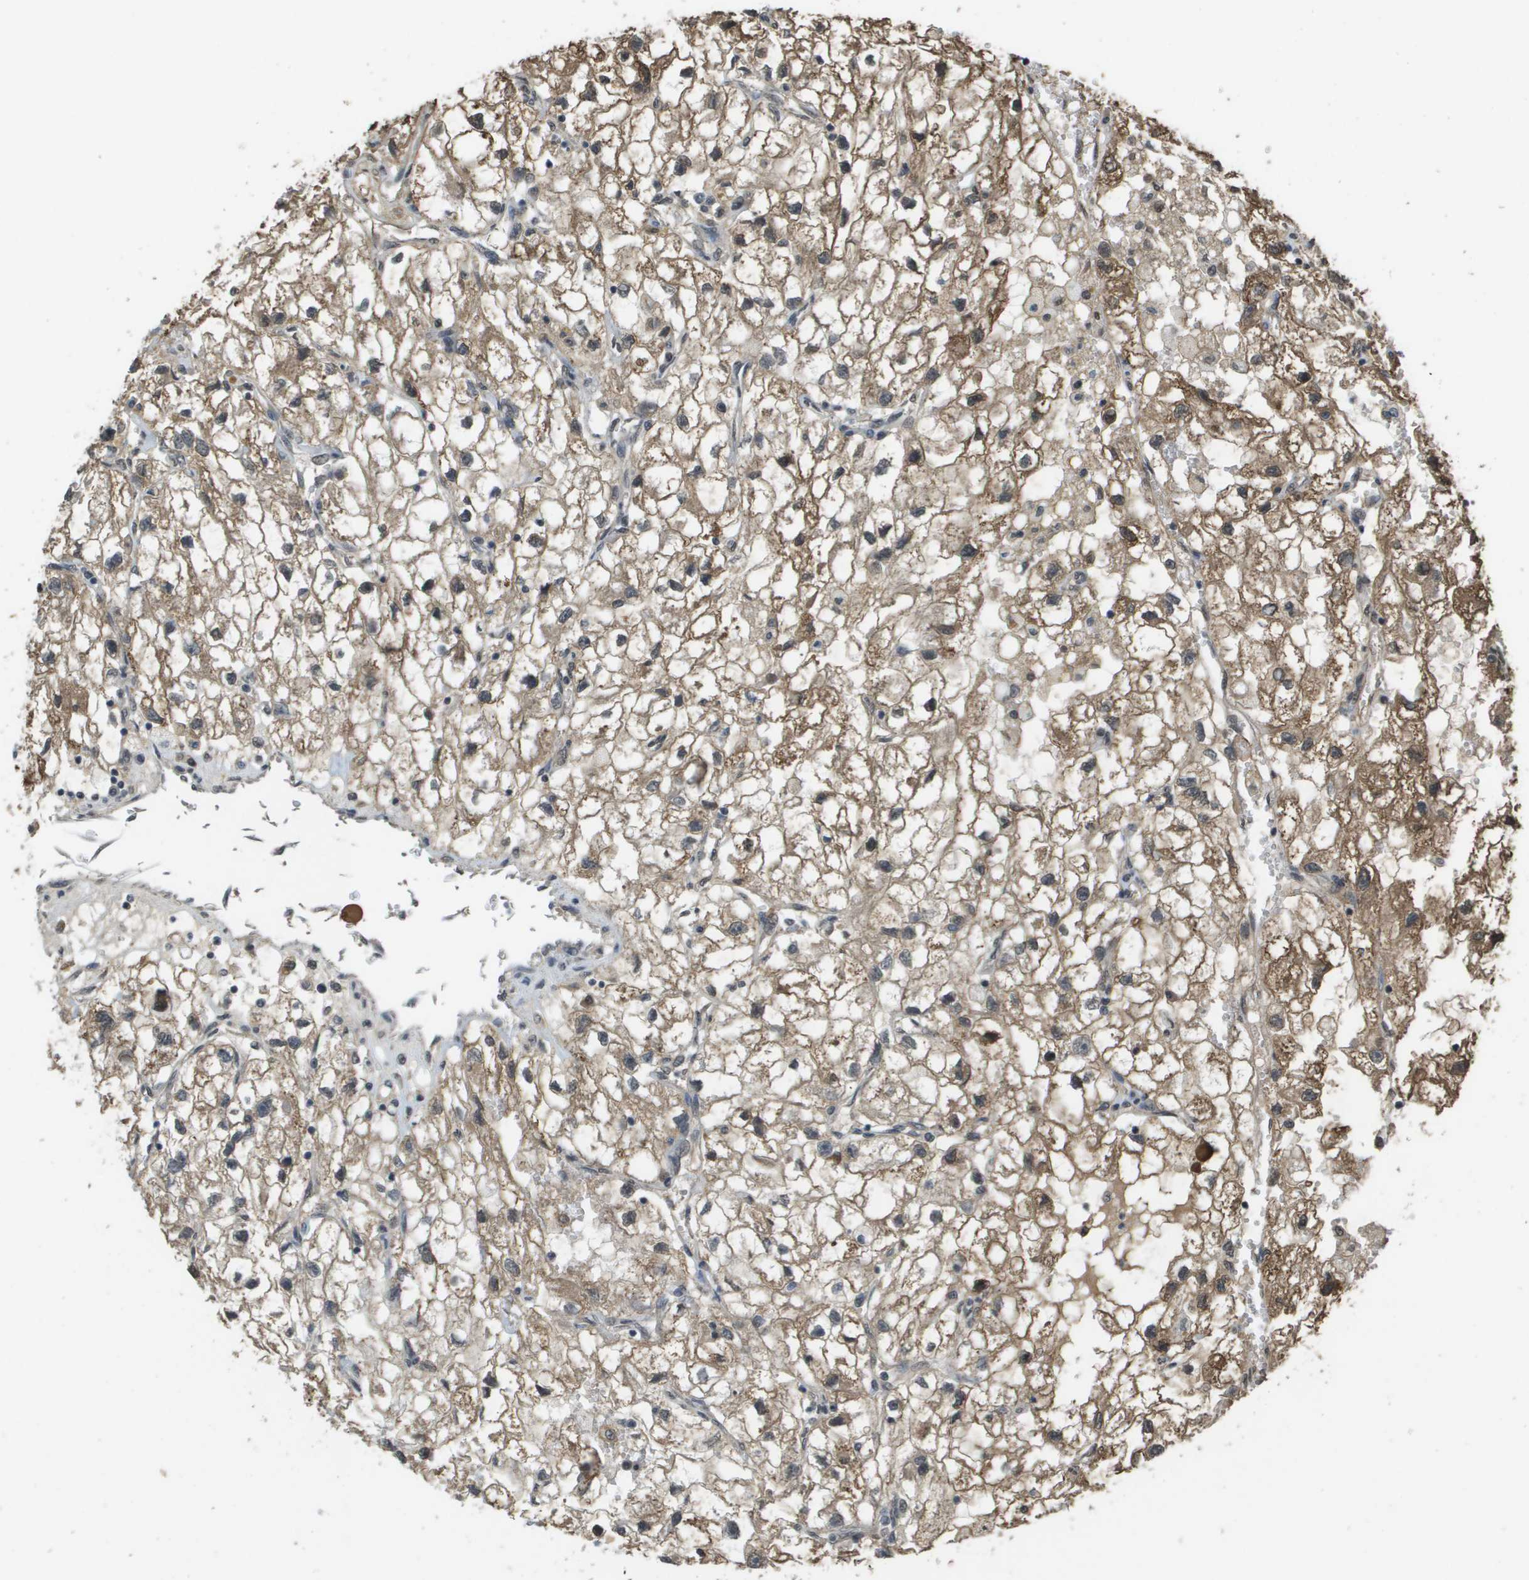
{"staining": {"intensity": "moderate", "quantity": ">75%", "location": "cytoplasmic/membranous"}, "tissue": "renal cancer", "cell_type": "Tumor cells", "image_type": "cancer", "snomed": [{"axis": "morphology", "description": "Adenocarcinoma, NOS"}, {"axis": "topography", "description": "Kidney"}], "caption": "IHC image of renal cancer (adenocarcinoma) stained for a protein (brown), which shows medium levels of moderate cytoplasmic/membranous staining in approximately >75% of tumor cells.", "gene": "NDRG2", "patient": {"sex": "female", "age": 70}}